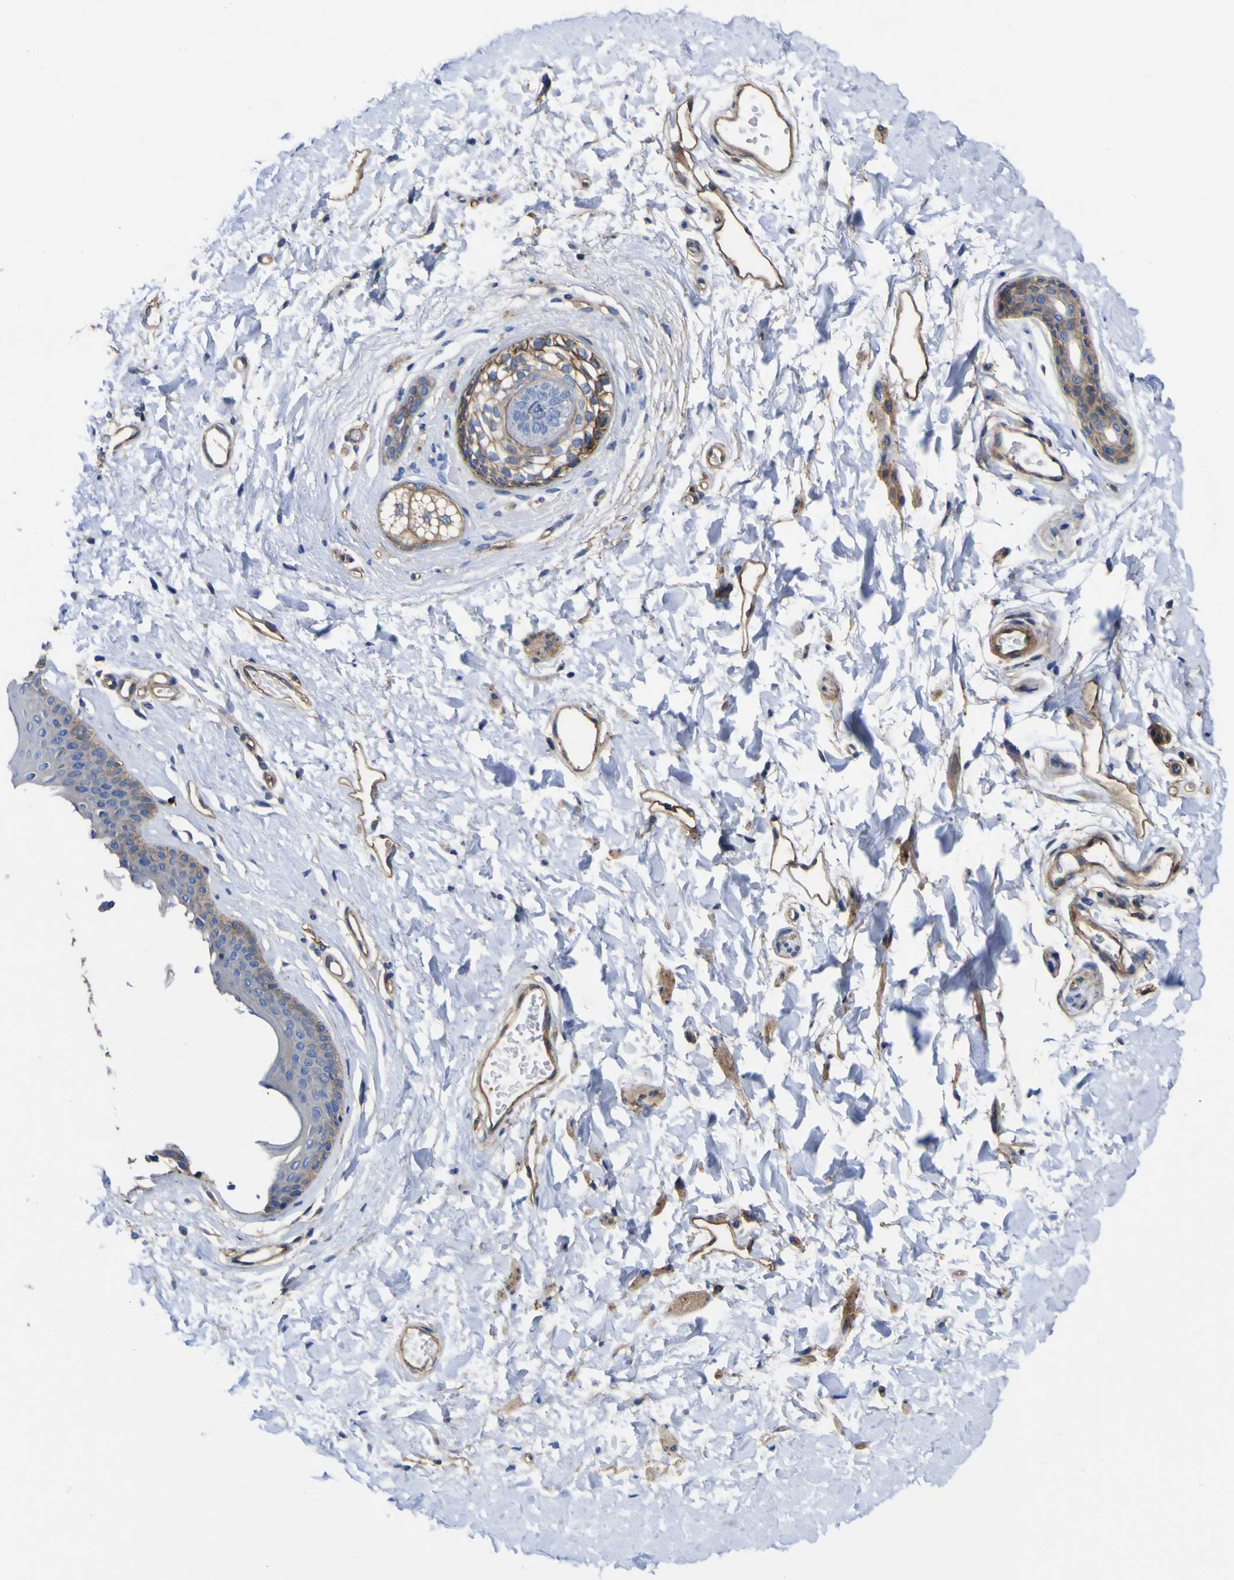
{"staining": {"intensity": "moderate", "quantity": "<25%", "location": "cytoplasmic/membranous"}, "tissue": "skin", "cell_type": "Epidermal cells", "image_type": "normal", "snomed": [{"axis": "morphology", "description": "Normal tissue, NOS"}, {"axis": "morphology", "description": "Inflammation, NOS"}, {"axis": "topography", "description": "Vulva"}], "caption": "DAB immunohistochemical staining of normal skin reveals moderate cytoplasmic/membranous protein positivity in approximately <25% of epidermal cells. The protein of interest is shown in brown color, while the nuclei are stained blue.", "gene": "CD151", "patient": {"sex": "female", "age": 84}}